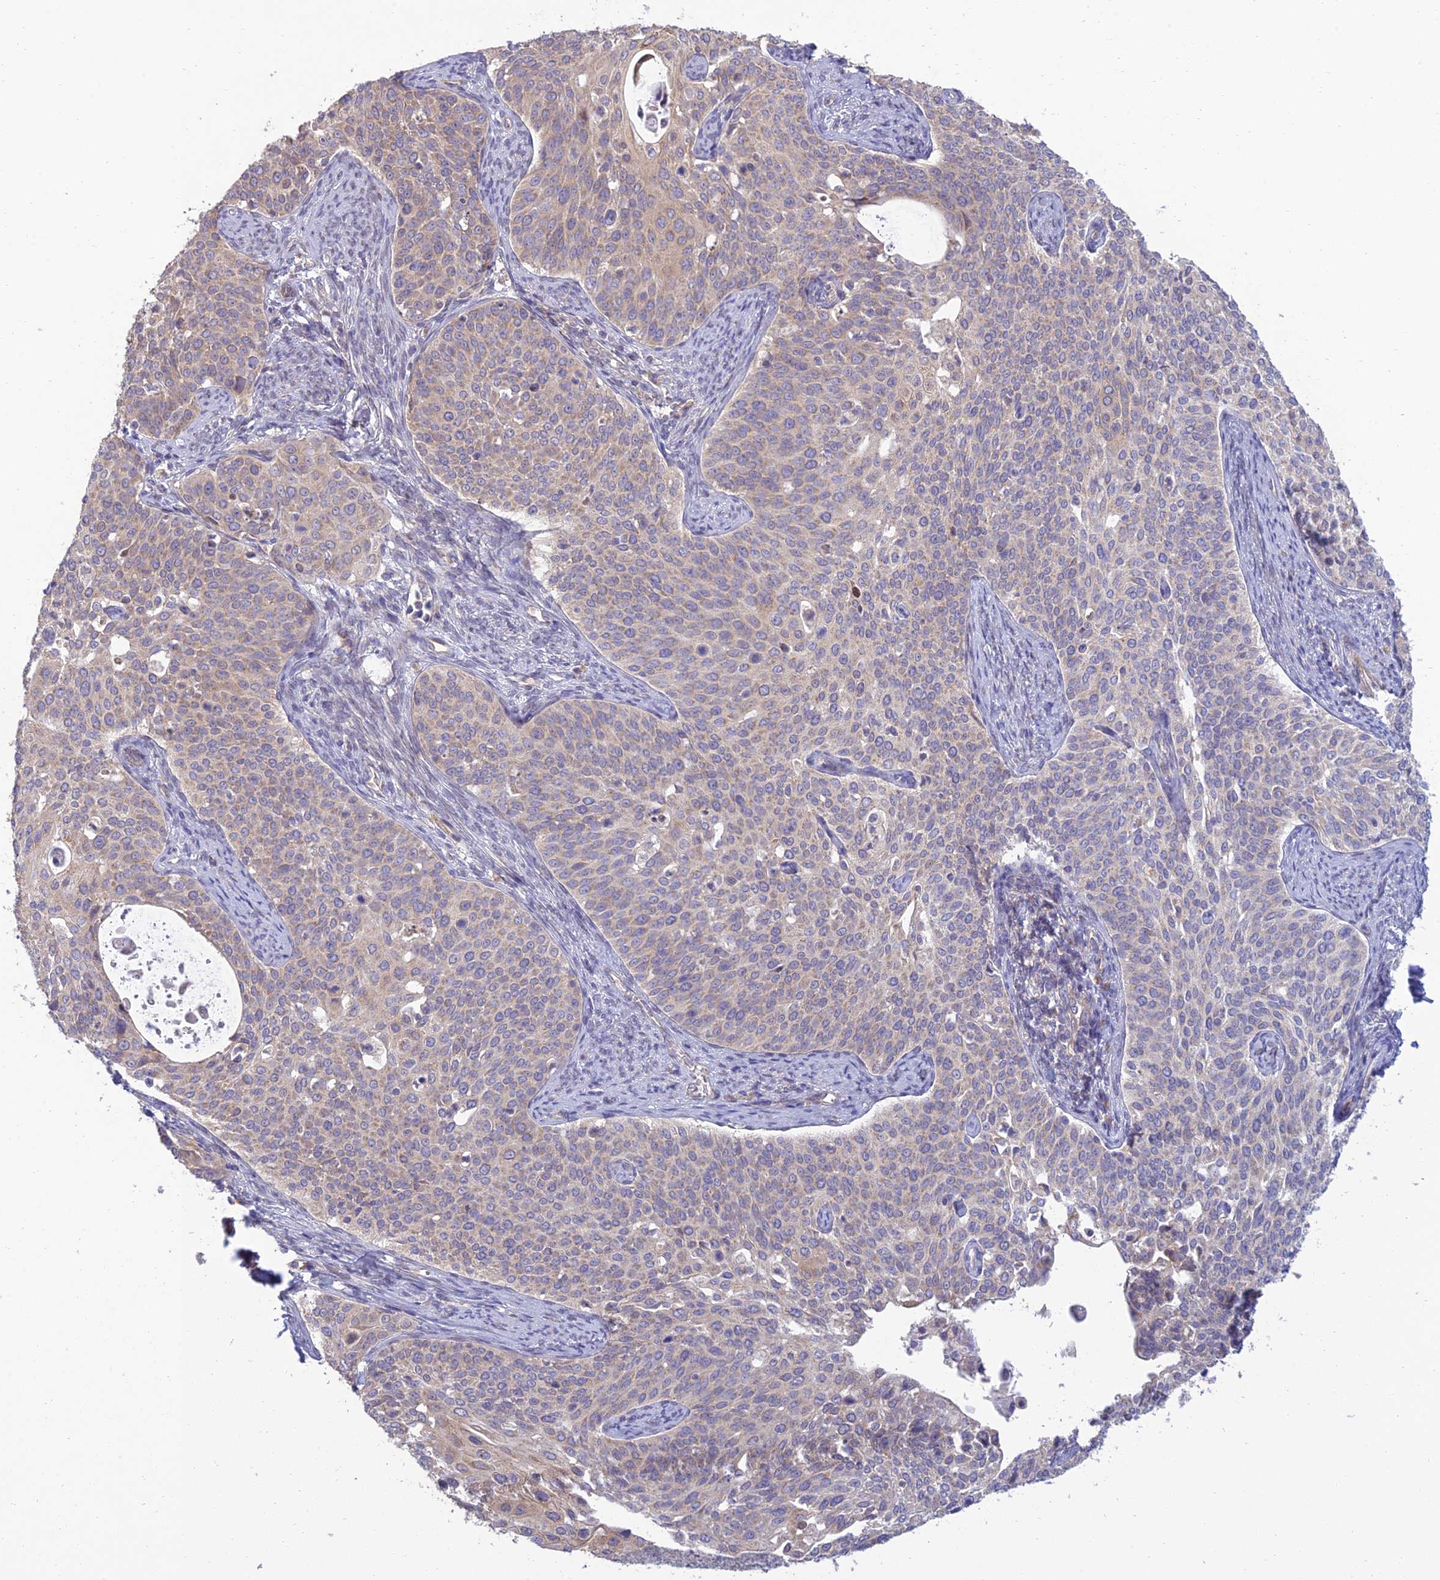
{"staining": {"intensity": "weak", "quantity": "<25%", "location": "cytoplasmic/membranous"}, "tissue": "cervical cancer", "cell_type": "Tumor cells", "image_type": "cancer", "snomed": [{"axis": "morphology", "description": "Squamous cell carcinoma, NOS"}, {"axis": "topography", "description": "Cervix"}], "caption": "Tumor cells are negative for brown protein staining in squamous cell carcinoma (cervical). Brightfield microscopy of immunohistochemistry stained with DAB (3,3'-diaminobenzidine) (brown) and hematoxylin (blue), captured at high magnification.", "gene": "C3orf20", "patient": {"sex": "female", "age": 44}}